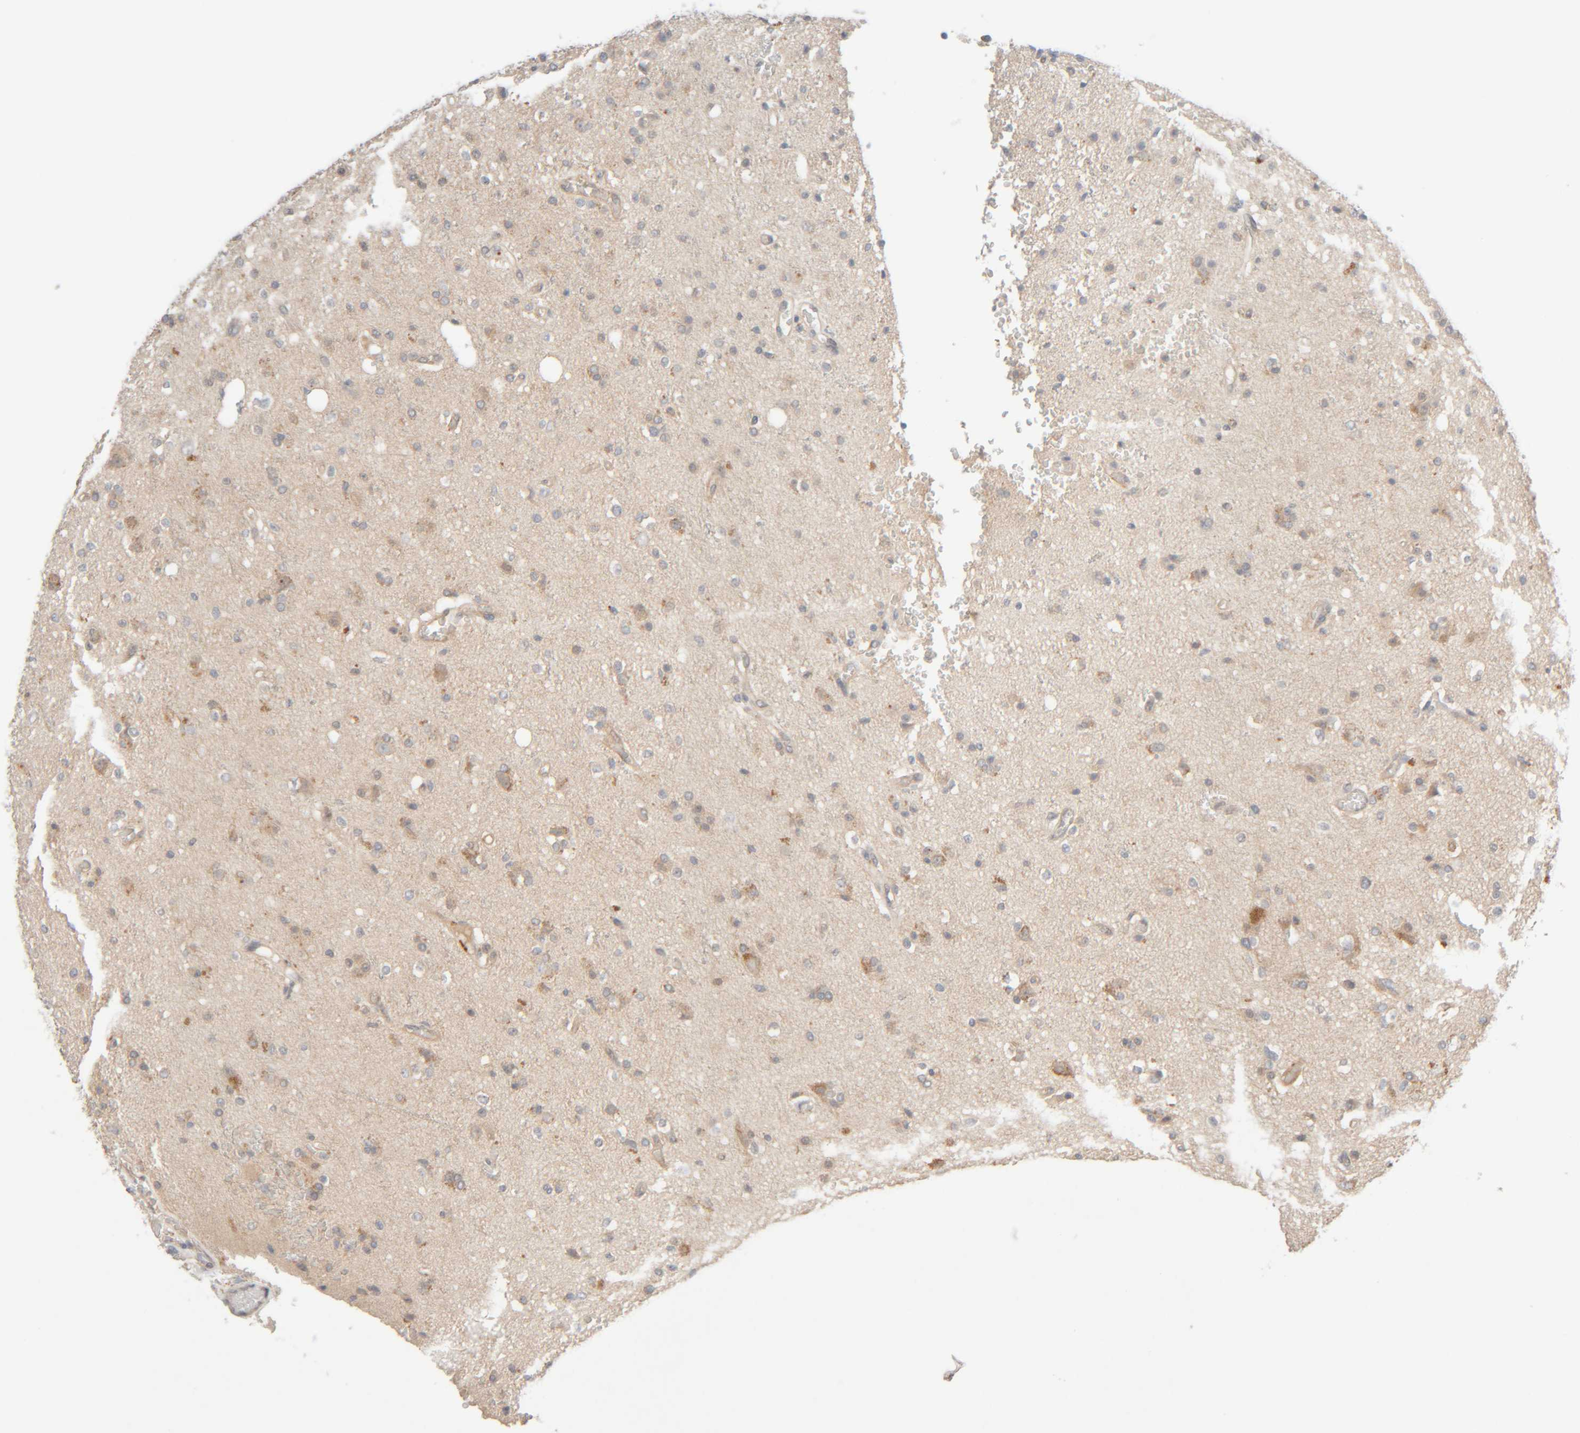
{"staining": {"intensity": "negative", "quantity": "none", "location": "none"}, "tissue": "glioma", "cell_type": "Tumor cells", "image_type": "cancer", "snomed": [{"axis": "morphology", "description": "Glioma, malignant, High grade"}, {"axis": "topography", "description": "Brain"}], "caption": "IHC photomicrograph of neoplastic tissue: glioma stained with DAB exhibits no significant protein expression in tumor cells.", "gene": "CHKA", "patient": {"sex": "male", "age": 47}}